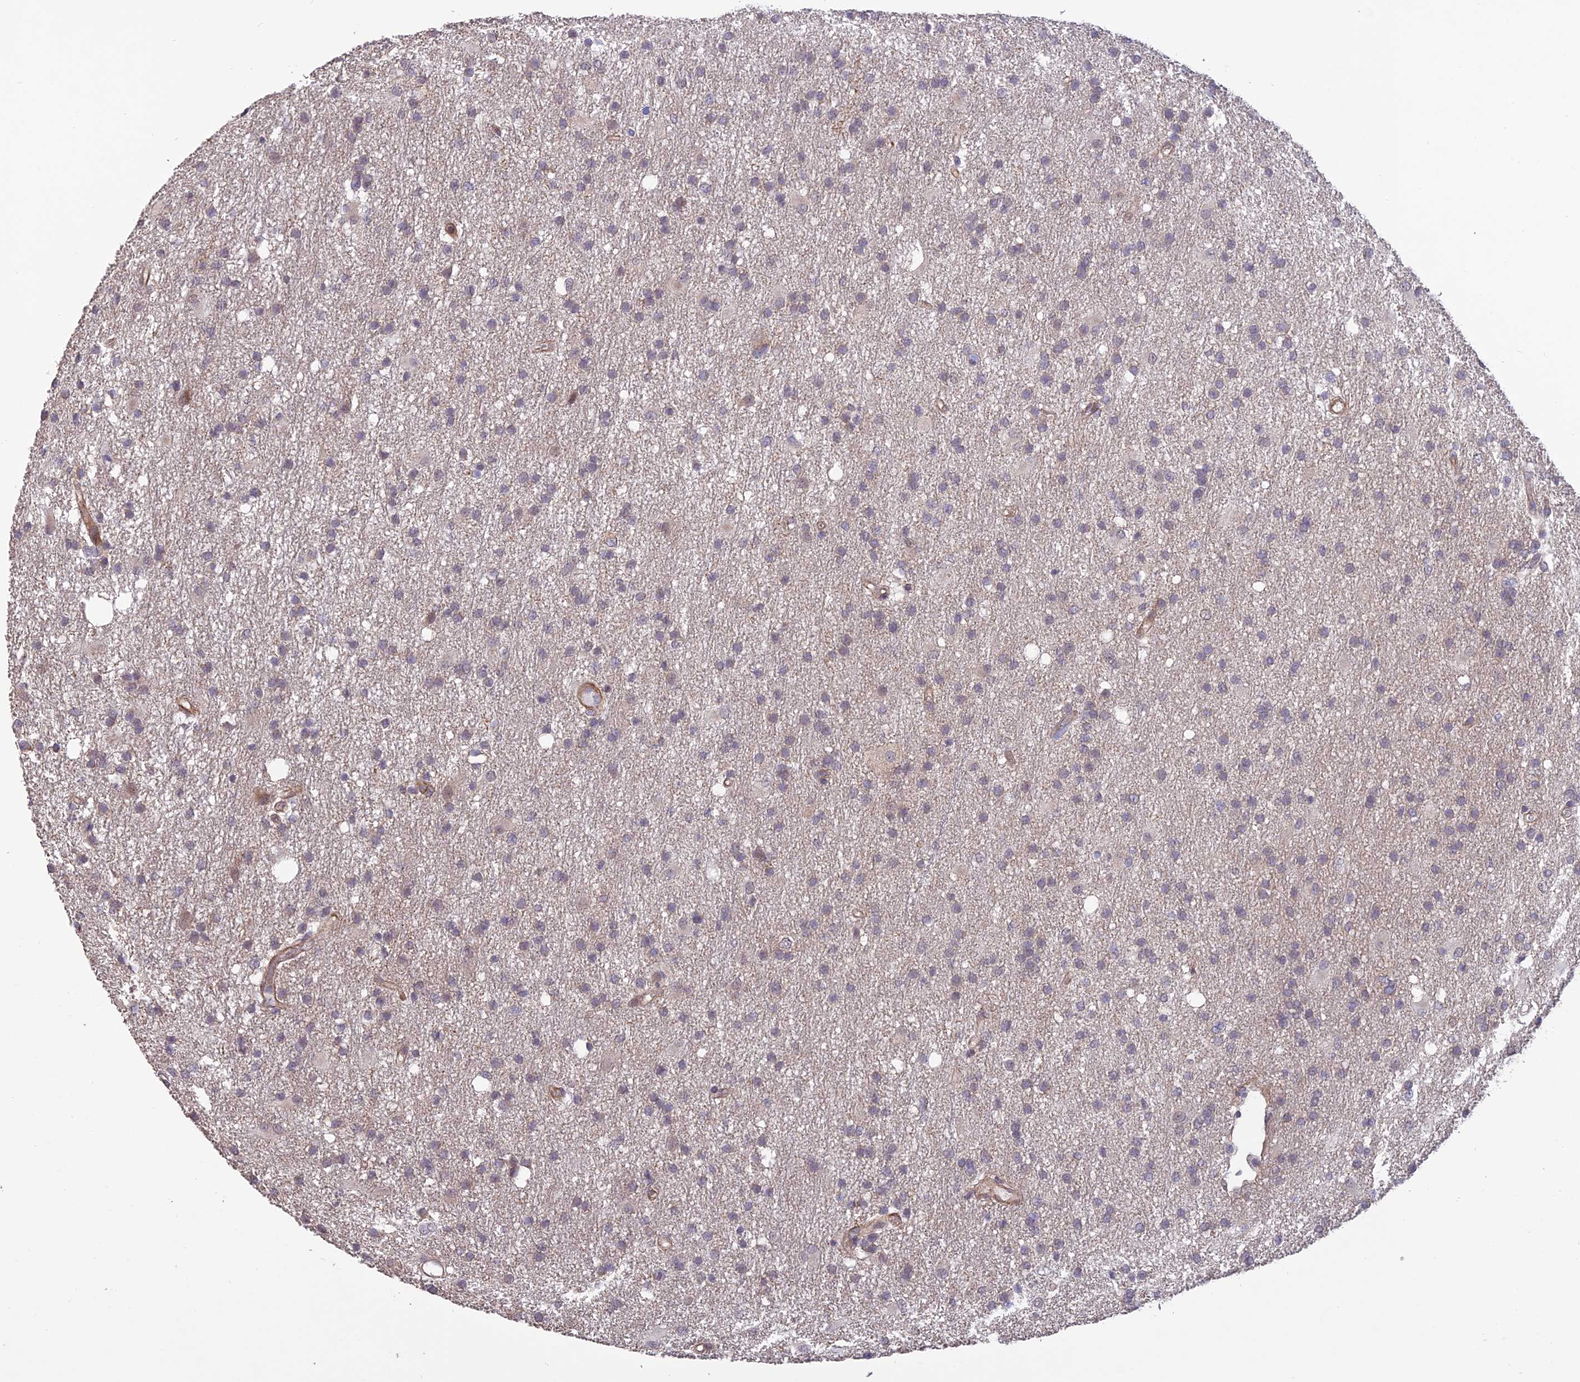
{"staining": {"intensity": "negative", "quantity": "none", "location": "none"}, "tissue": "glioma", "cell_type": "Tumor cells", "image_type": "cancer", "snomed": [{"axis": "morphology", "description": "Glioma, malignant, High grade"}, {"axis": "topography", "description": "Brain"}], "caption": "Tumor cells show no significant protein positivity in glioma.", "gene": "PAGR1", "patient": {"sex": "male", "age": 77}}